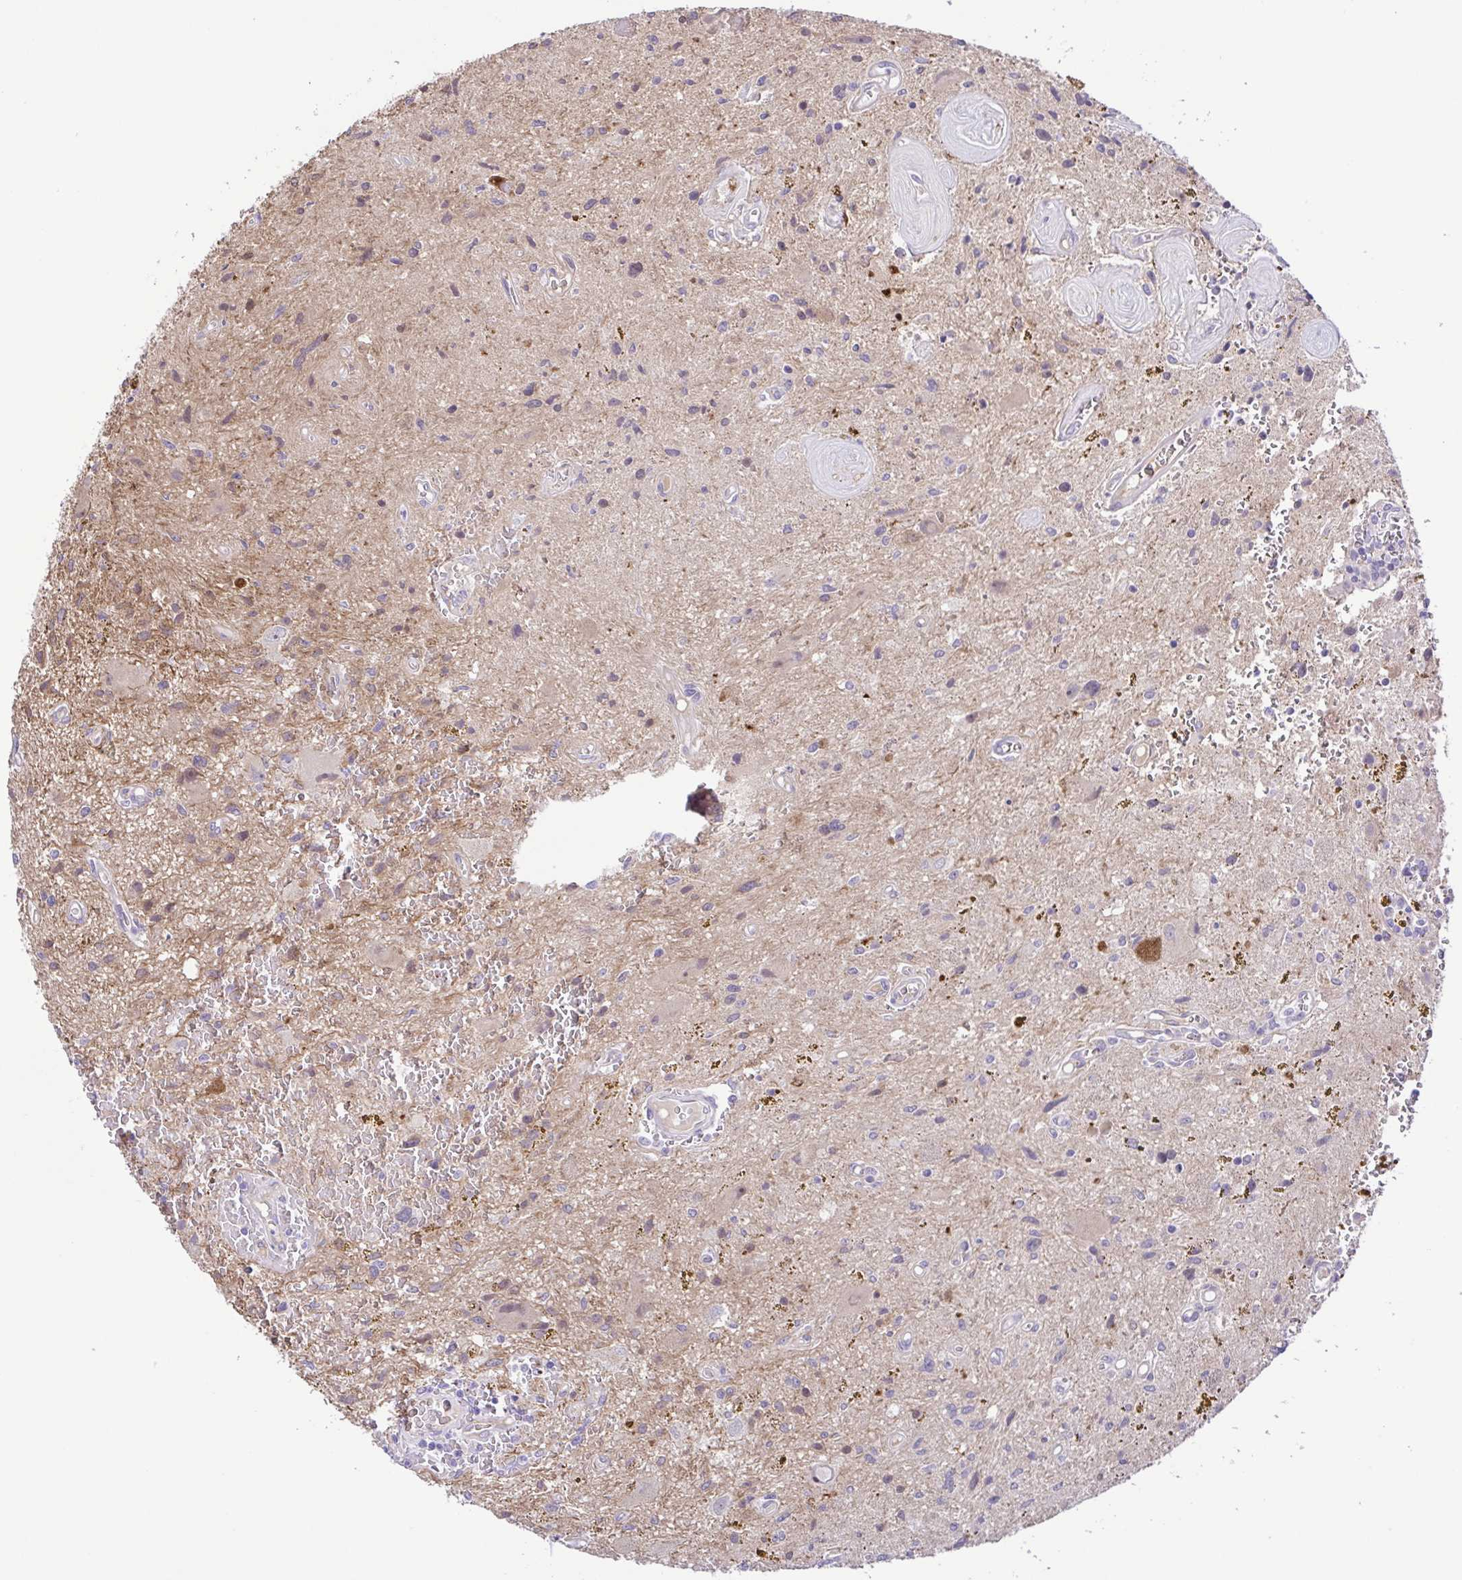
{"staining": {"intensity": "negative", "quantity": "none", "location": "none"}, "tissue": "glioma", "cell_type": "Tumor cells", "image_type": "cancer", "snomed": [{"axis": "morphology", "description": "Glioma, malignant, Low grade"}, {"axis": "topography", "description": "Cerebellum"}], "caption": "DAB (3,3'-diaminobenzidine) immunohistochemical staining of human malignant low-grade glioma reveals no significant positivity in tumor cells.", "gene": "DCLK2", "patient": {"sex": "female", "age": 14}}